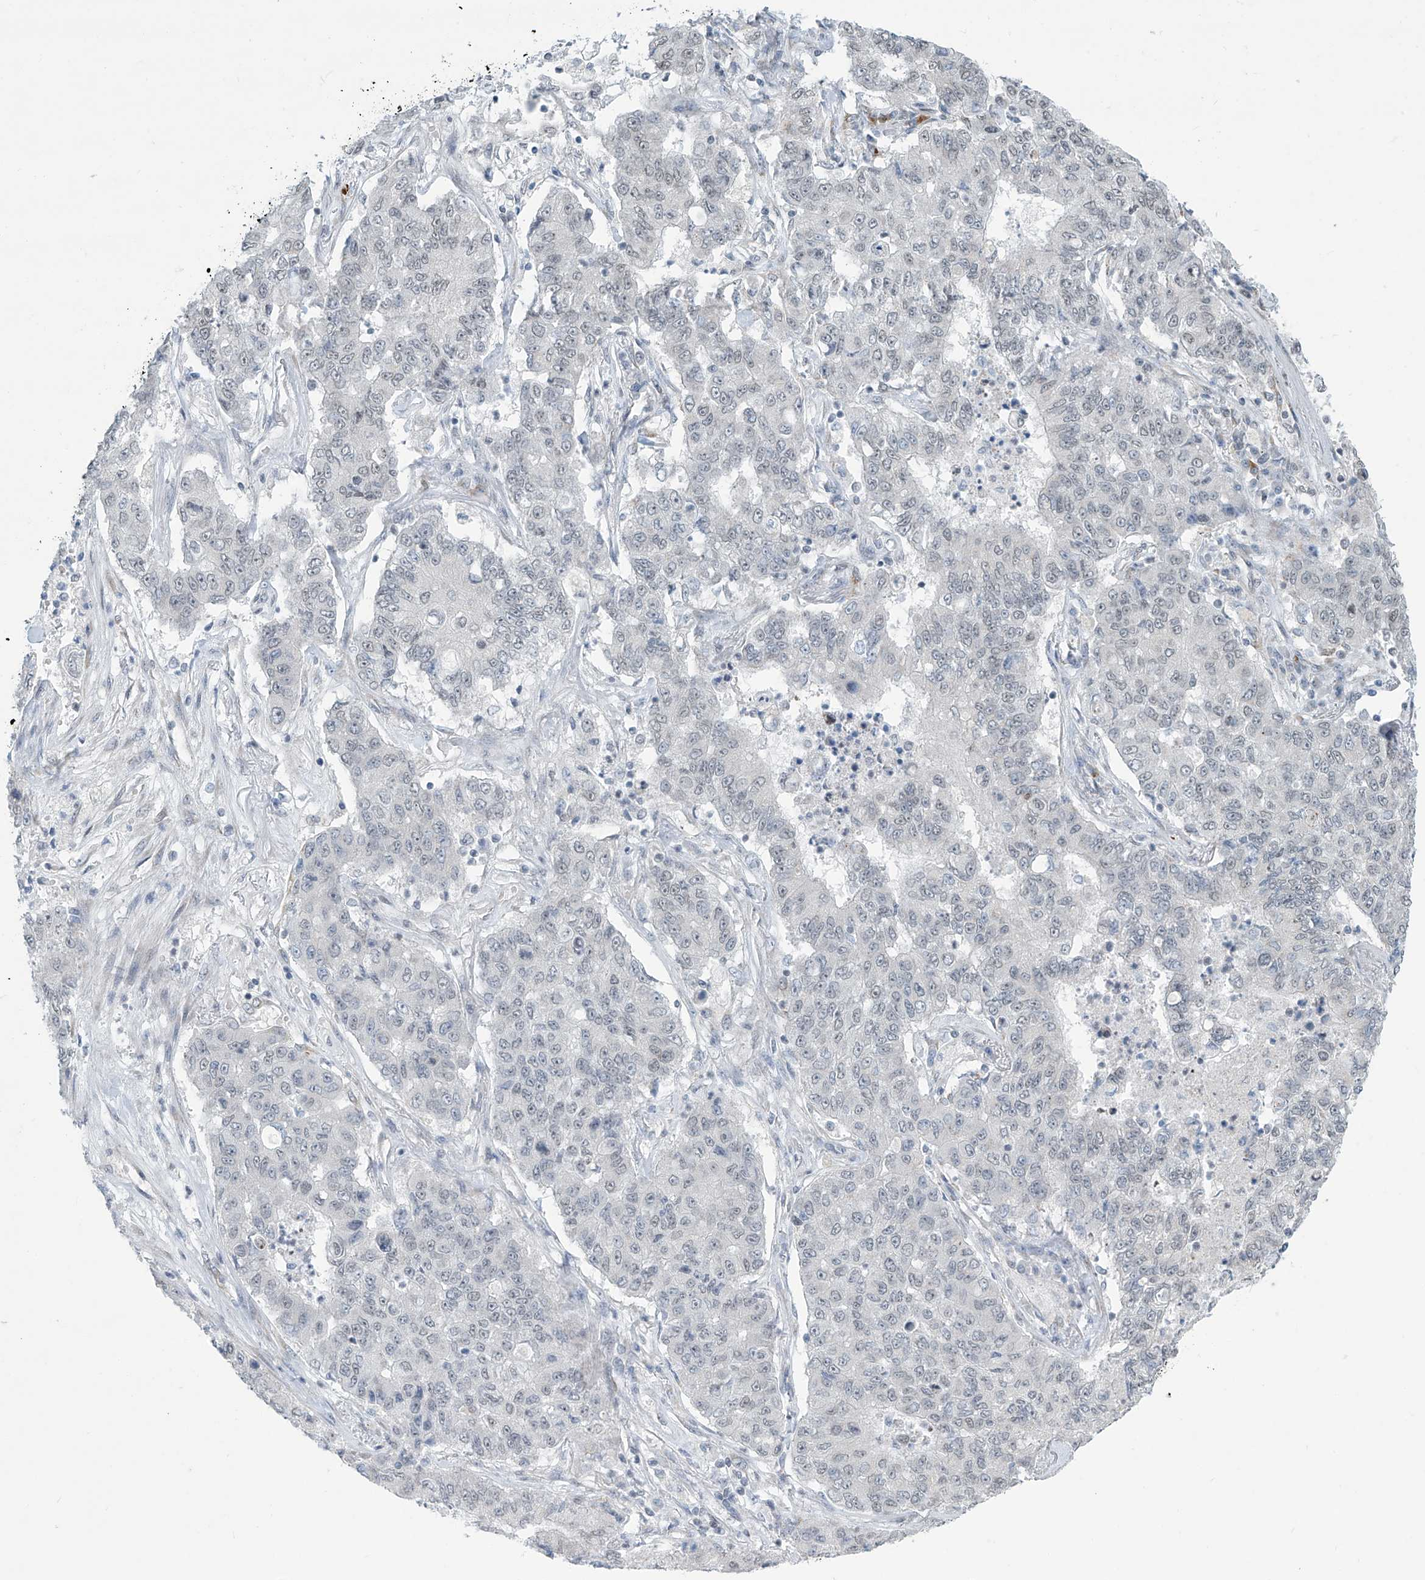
{"staining": {"intensity": "negative", "quantity": "none", "location": "none"}, "tissue": "lung cancer", "cell_type": "Tumor cells", "image_type": "cancer", "snomed": [{"axis": "morphology", "description": "Squamous cell carcinoma, NOS"}, {"axis": "topography", "description": "Lung"}], "caption": "Immunohistochemistry histopathology image of neoplastic tissue: human lung cancer stained with DAB (3,3'-diaminobenzidine) exhibits no significant protein staining in tumor cells. (DAB IHC, high magnification).", "gene": "SARNP", "patient": {"sex": "male", "age": 74}}